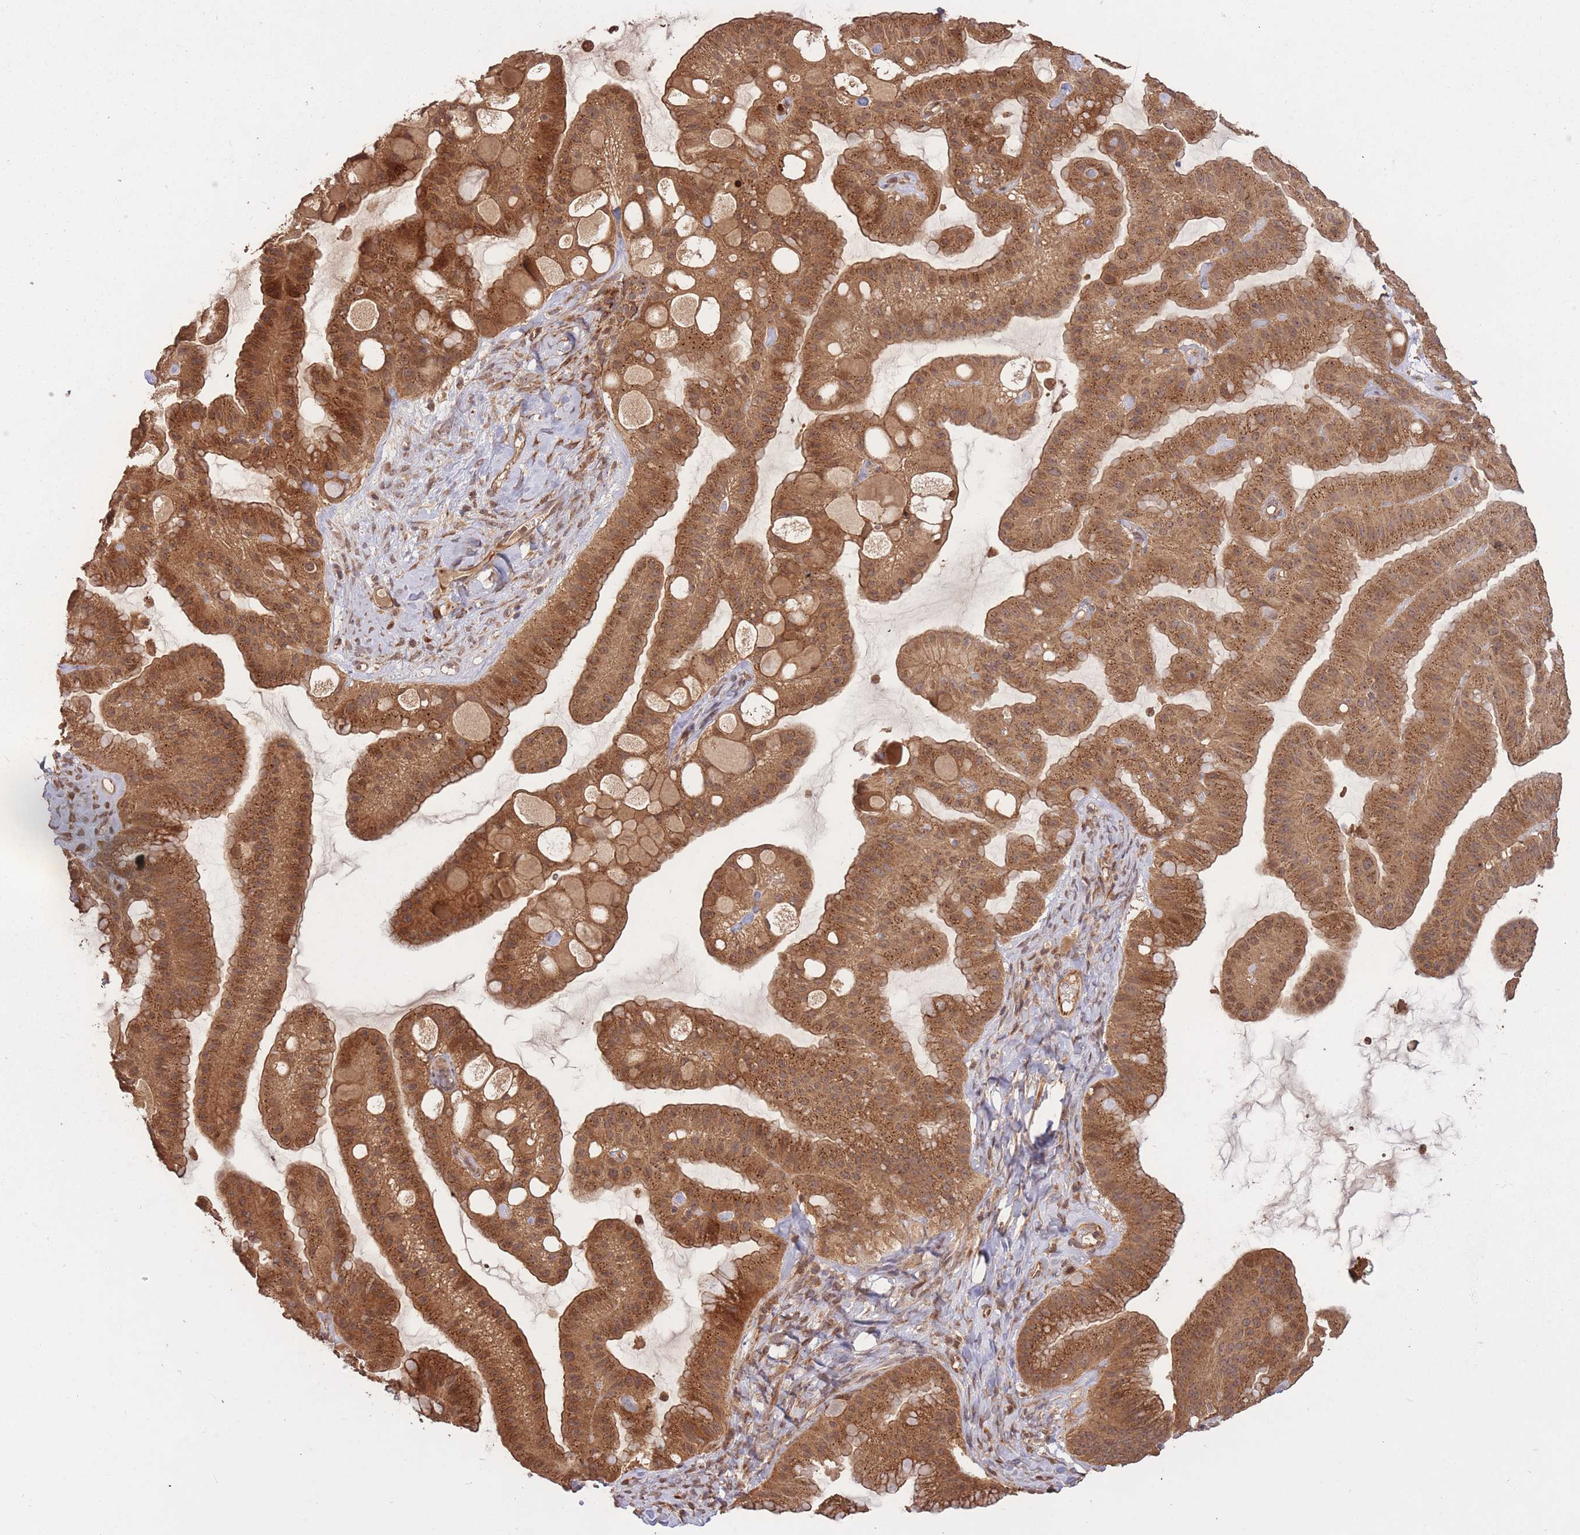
{"staining": {"intensity": "moderate", "quantity": ">75%", "location": "cytoplasmic/membranous,nuclear"}, "tissue": "ovarian cancer", "cell_type": "Tumor cells", "image_type": "cancer", "snomed": [{"axis": "morphology", "description": "Cystadenocarcinoma, mucinous, NOS"}, {"axis": "topography", "description": "Ovary"}], "caption": "The photomicrograph shows immunohistochemical staining of ovarian cancer (mucinous cystadenocarcinoma). There is moderate cytoplasmic/membranous and nuclear staining is identified in about >75% of tumor cells.", "gene": "ERBB3", "patient": {"sex": "female", "age": 61}}